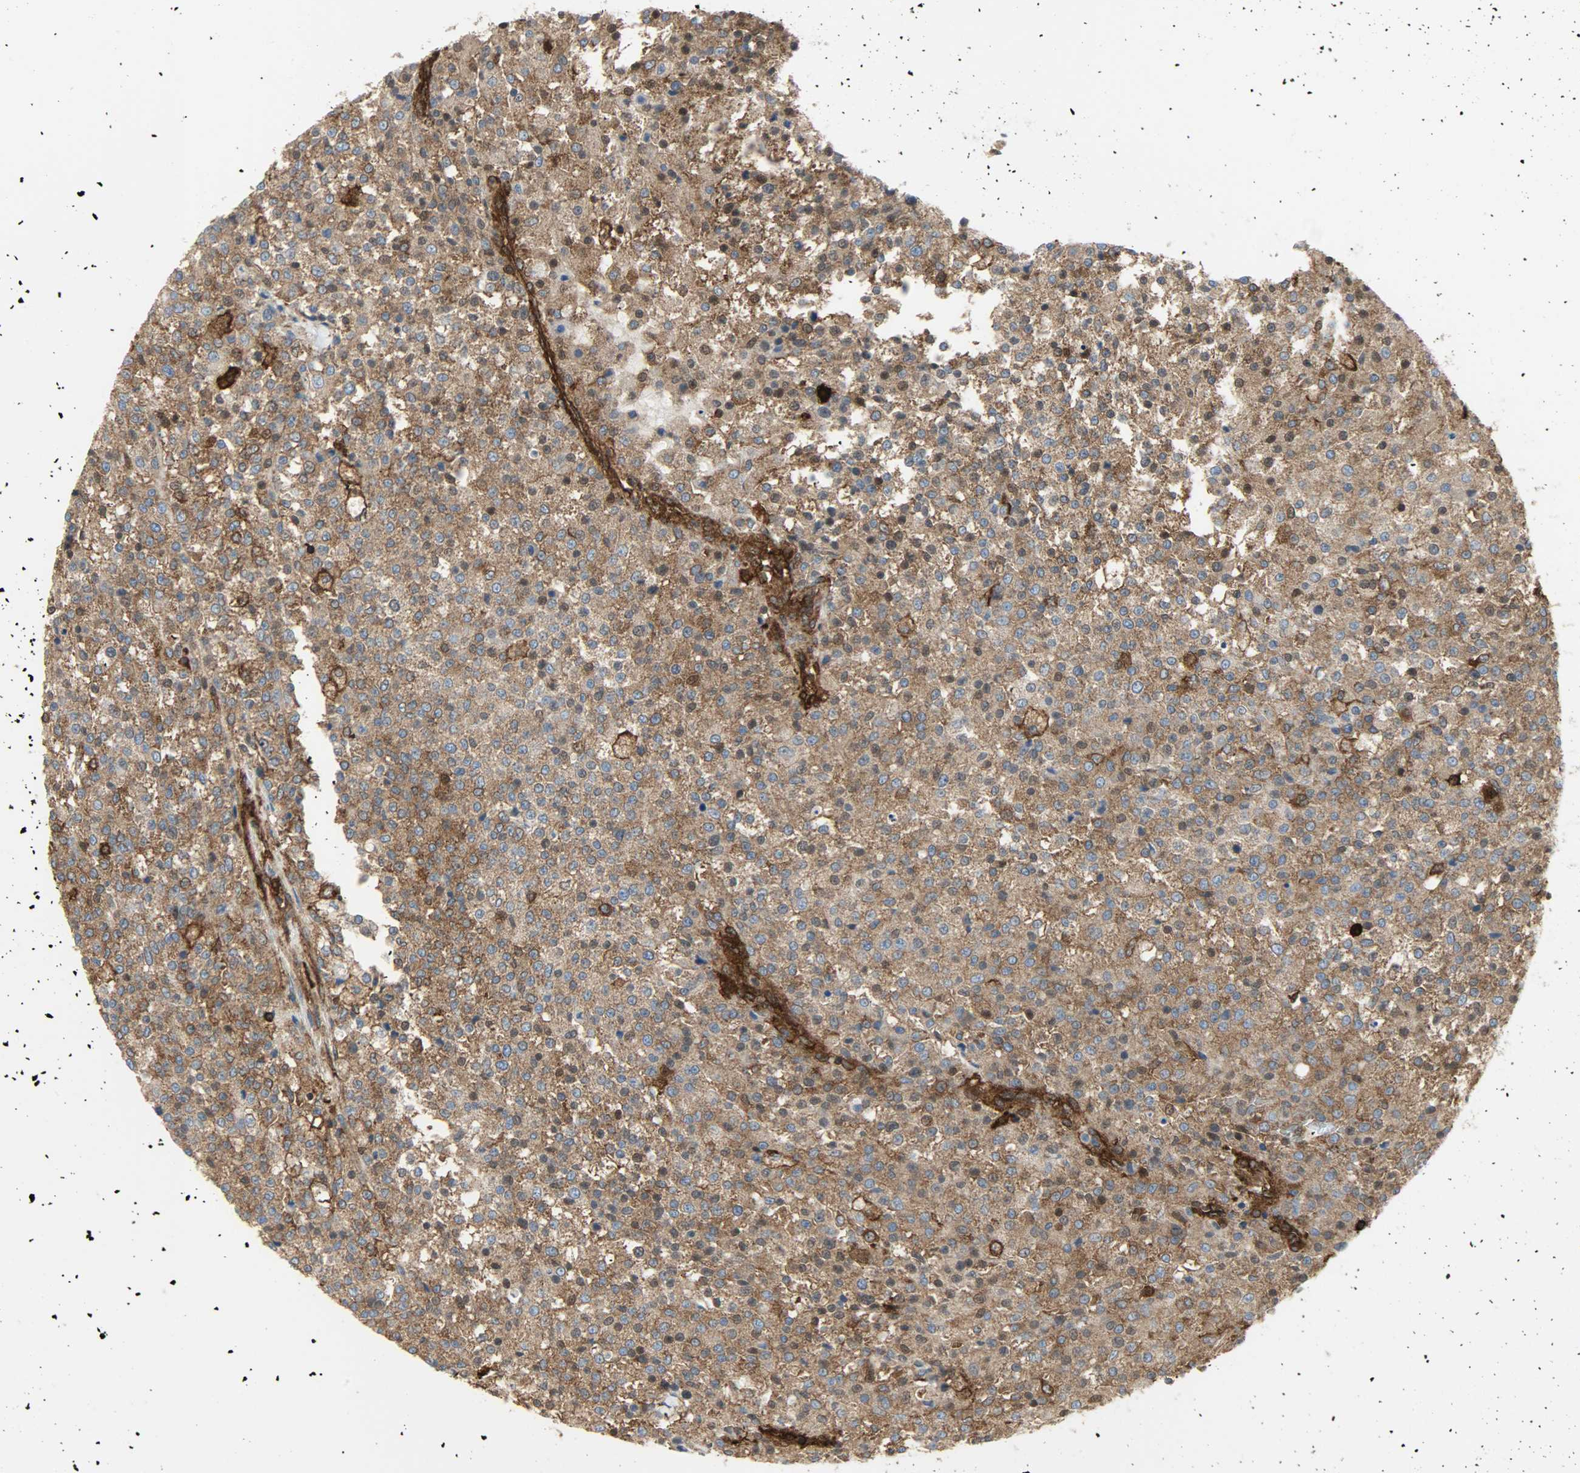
{"staining": {"intensity": "strong", "quantity": ">75%", "location": "cytoplasmic/membranous,nuclear"}, "tissue": "testis cancer", "cell_type": "Tumor cells", "image_type": "cancer", "snomed": [{"axis": "morphology", "description": "Seminoma, NOS"}, {"axis": "topography", "description": "Testis"}], "caption": "Protein expression analysis of human testis cancer reveals strong cytoplasmic/membranous and nuclear staining in approximately >75% of tumor cells.", "gene": "VASP", "patient": {"sex": "male", "age": 59}}